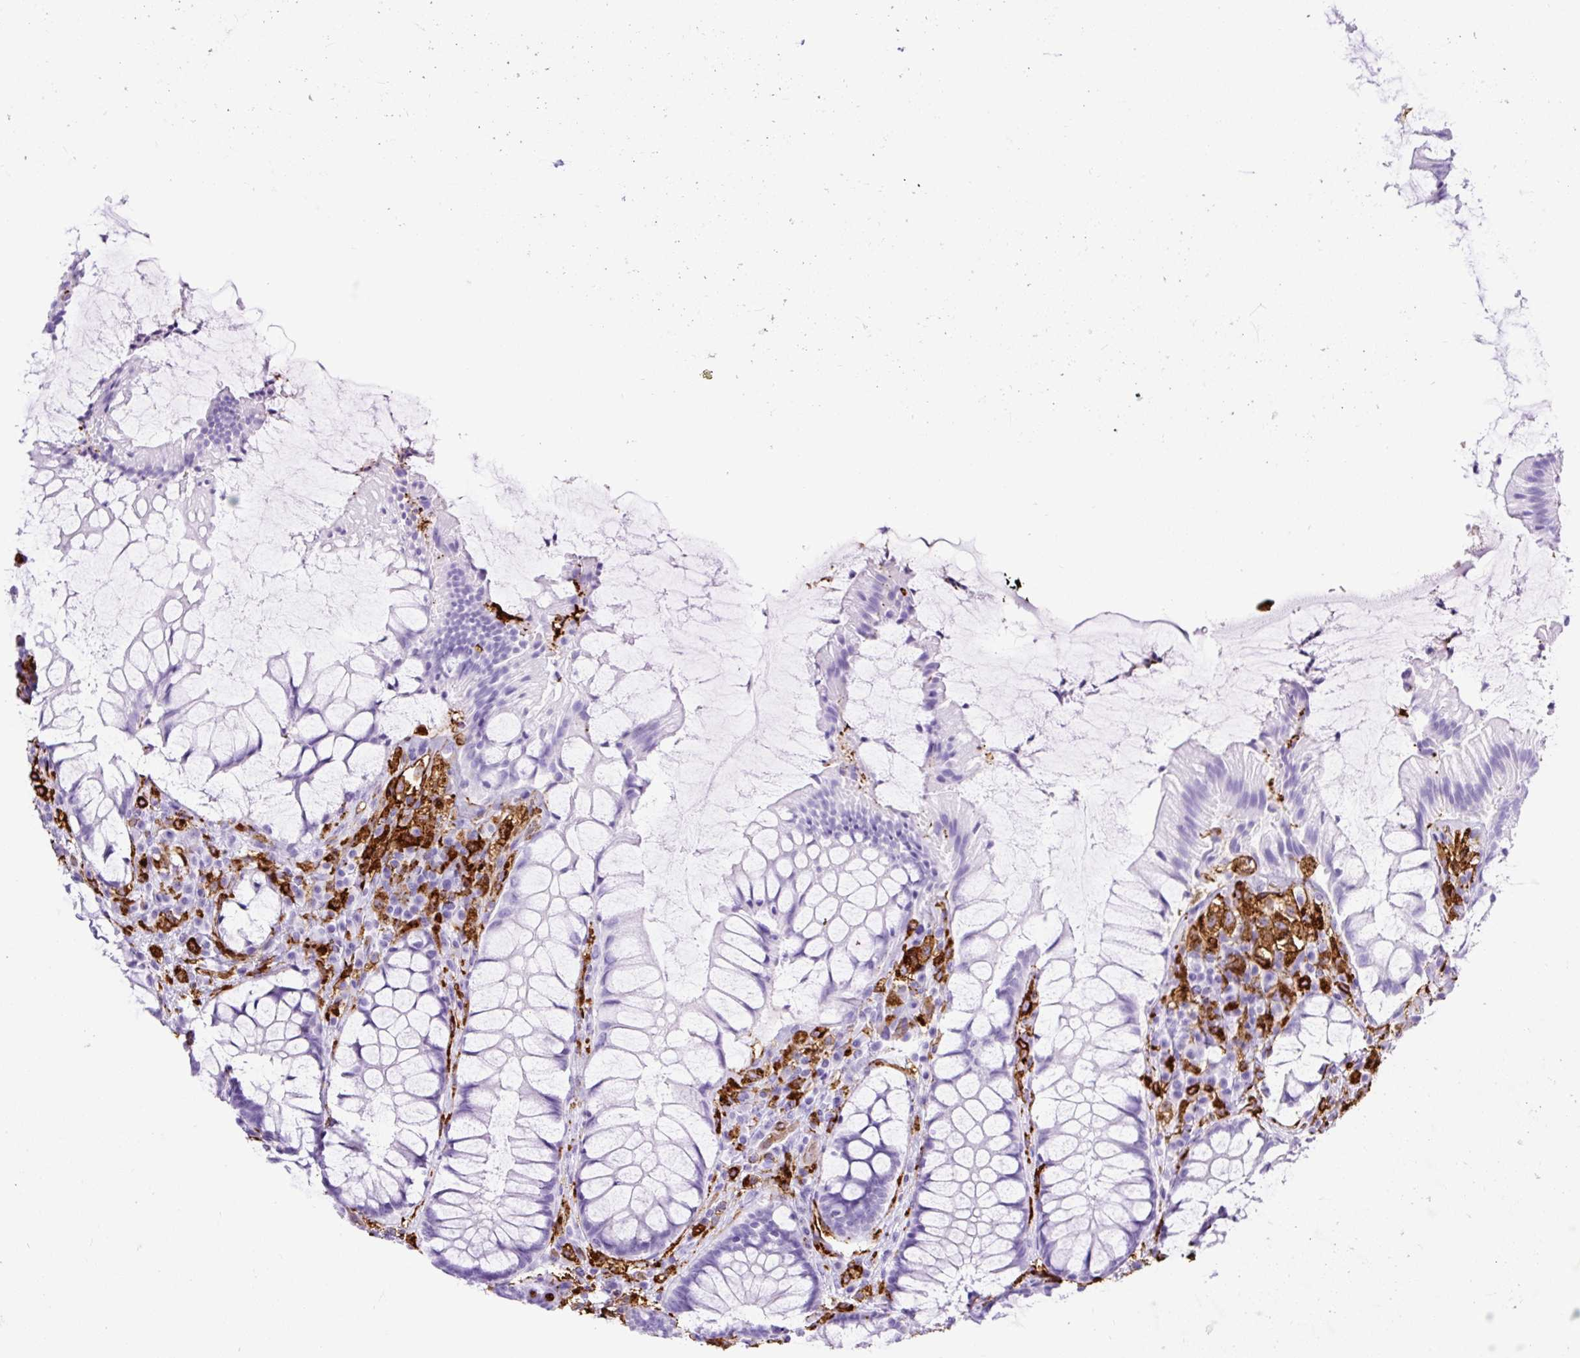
{"staining": {"intensity": "negative", "quantity": "none", "location": "none"}, "tissue": "rectum", "cell_type": "Glandular cells", "image_type": "normal", "snomed": [{"axis": "morphology", "description": "Normal tissue, NOS"}, {"axis": "topography", "description": "Rectum"}], "caption": "High power microscopy histopathology image of an immunohistochemistry micrograph of unremarkable rectum, revealing no significant positivity in glandular cells.", "gene": "HLA", "patient": {"sex": "female", "age": 58}}